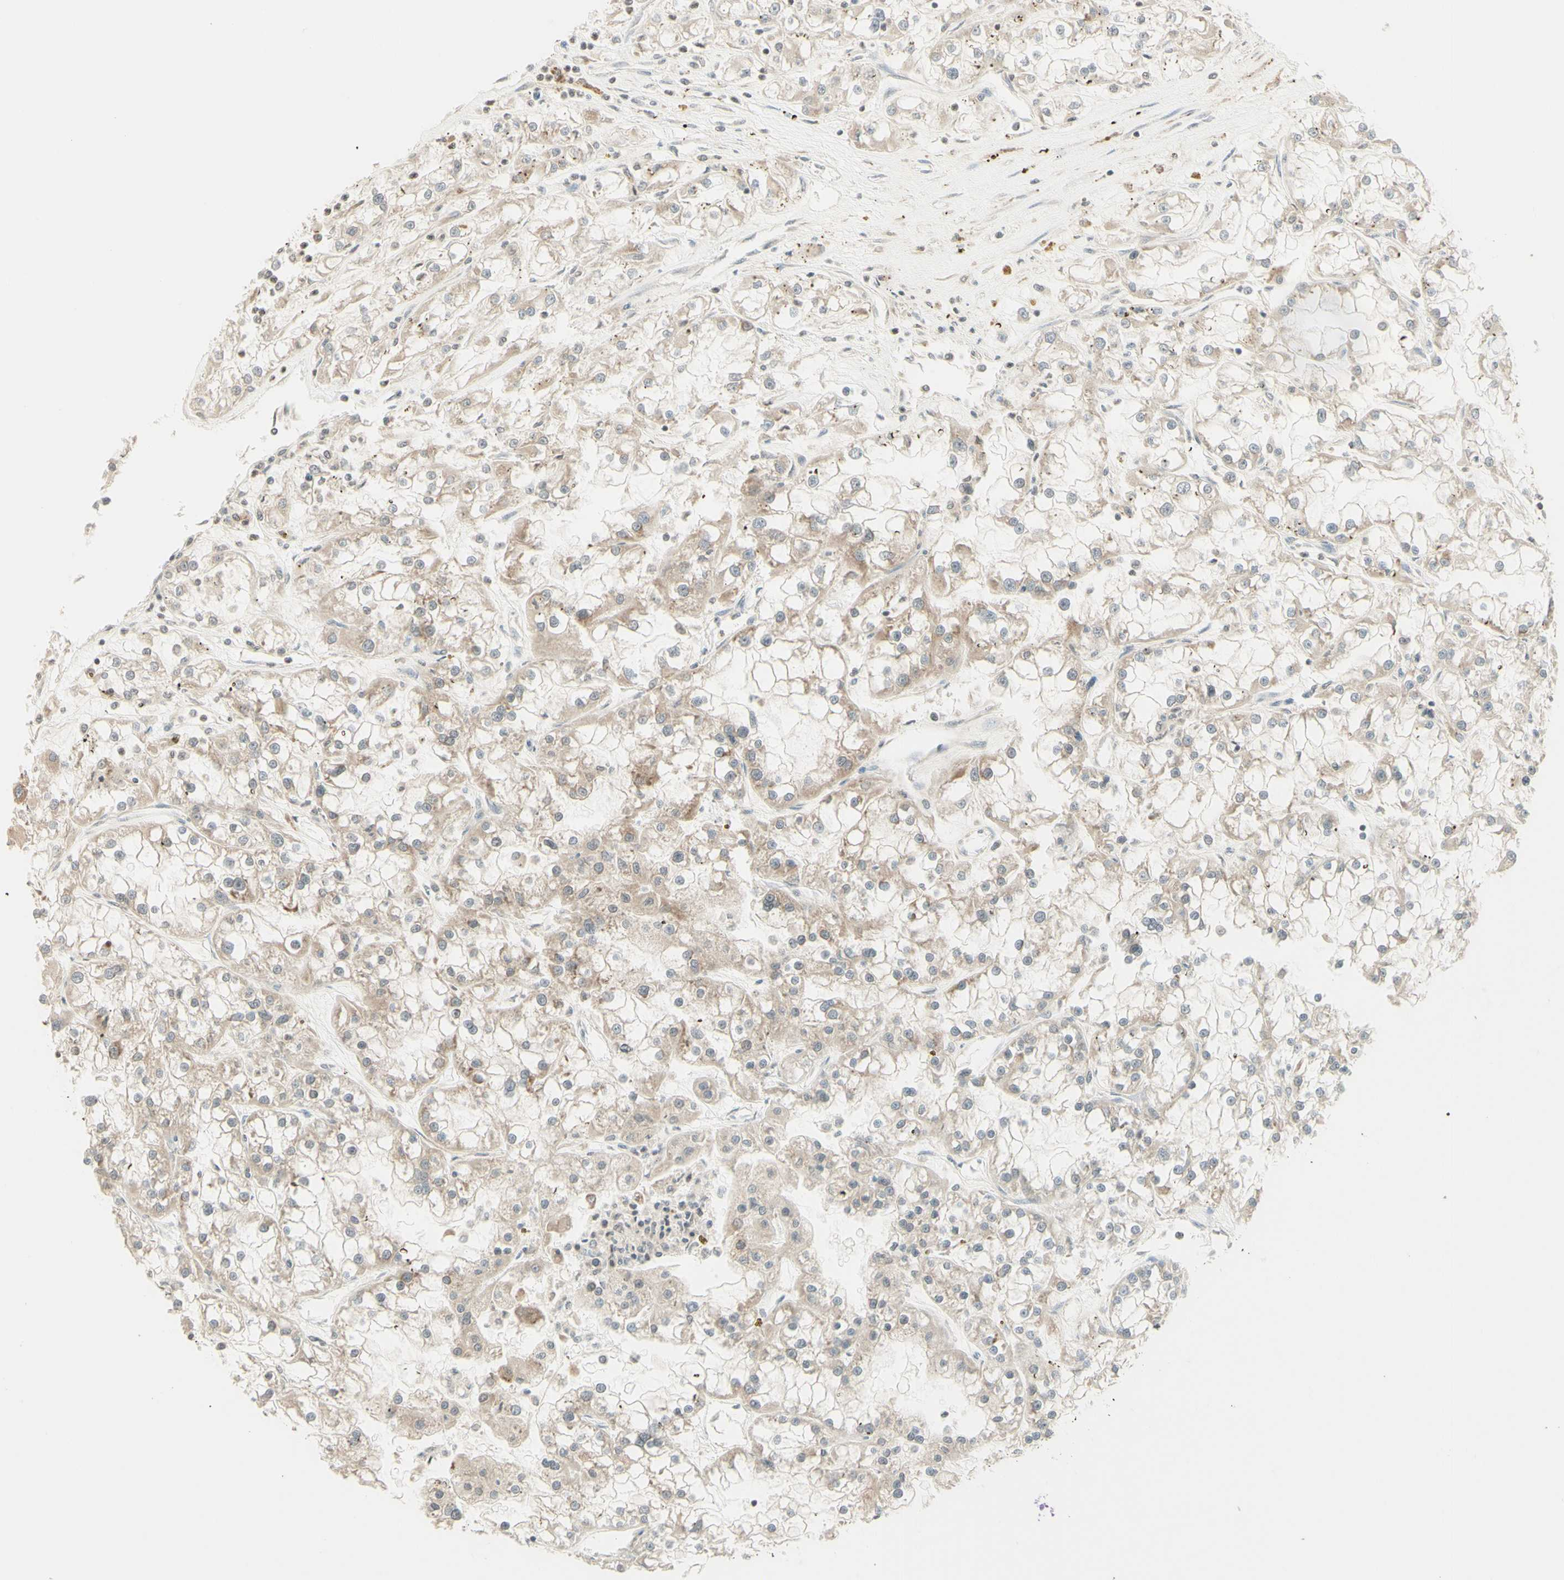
{"staining": {"intensity": "weak", "quantity": "25%-75%", "location": "cytoplasmic/membranous"}, "tissue": "renal cancer", "cell_type": "Tumor cells", "image_type": "cancer", "snomed": [{"axis": "morphology", "description": "Adenocarcinoma, NOS"}, {"axis": "topography", "description": "Kidney"}], "caption": "Renal cancer stained with a brown dye displays weak cytoplasmic/membranous positive expression in approximately 25%-75% of tumor cells.", "gene": "ZW10", "patient": {"sex": "female", "age": 52}}